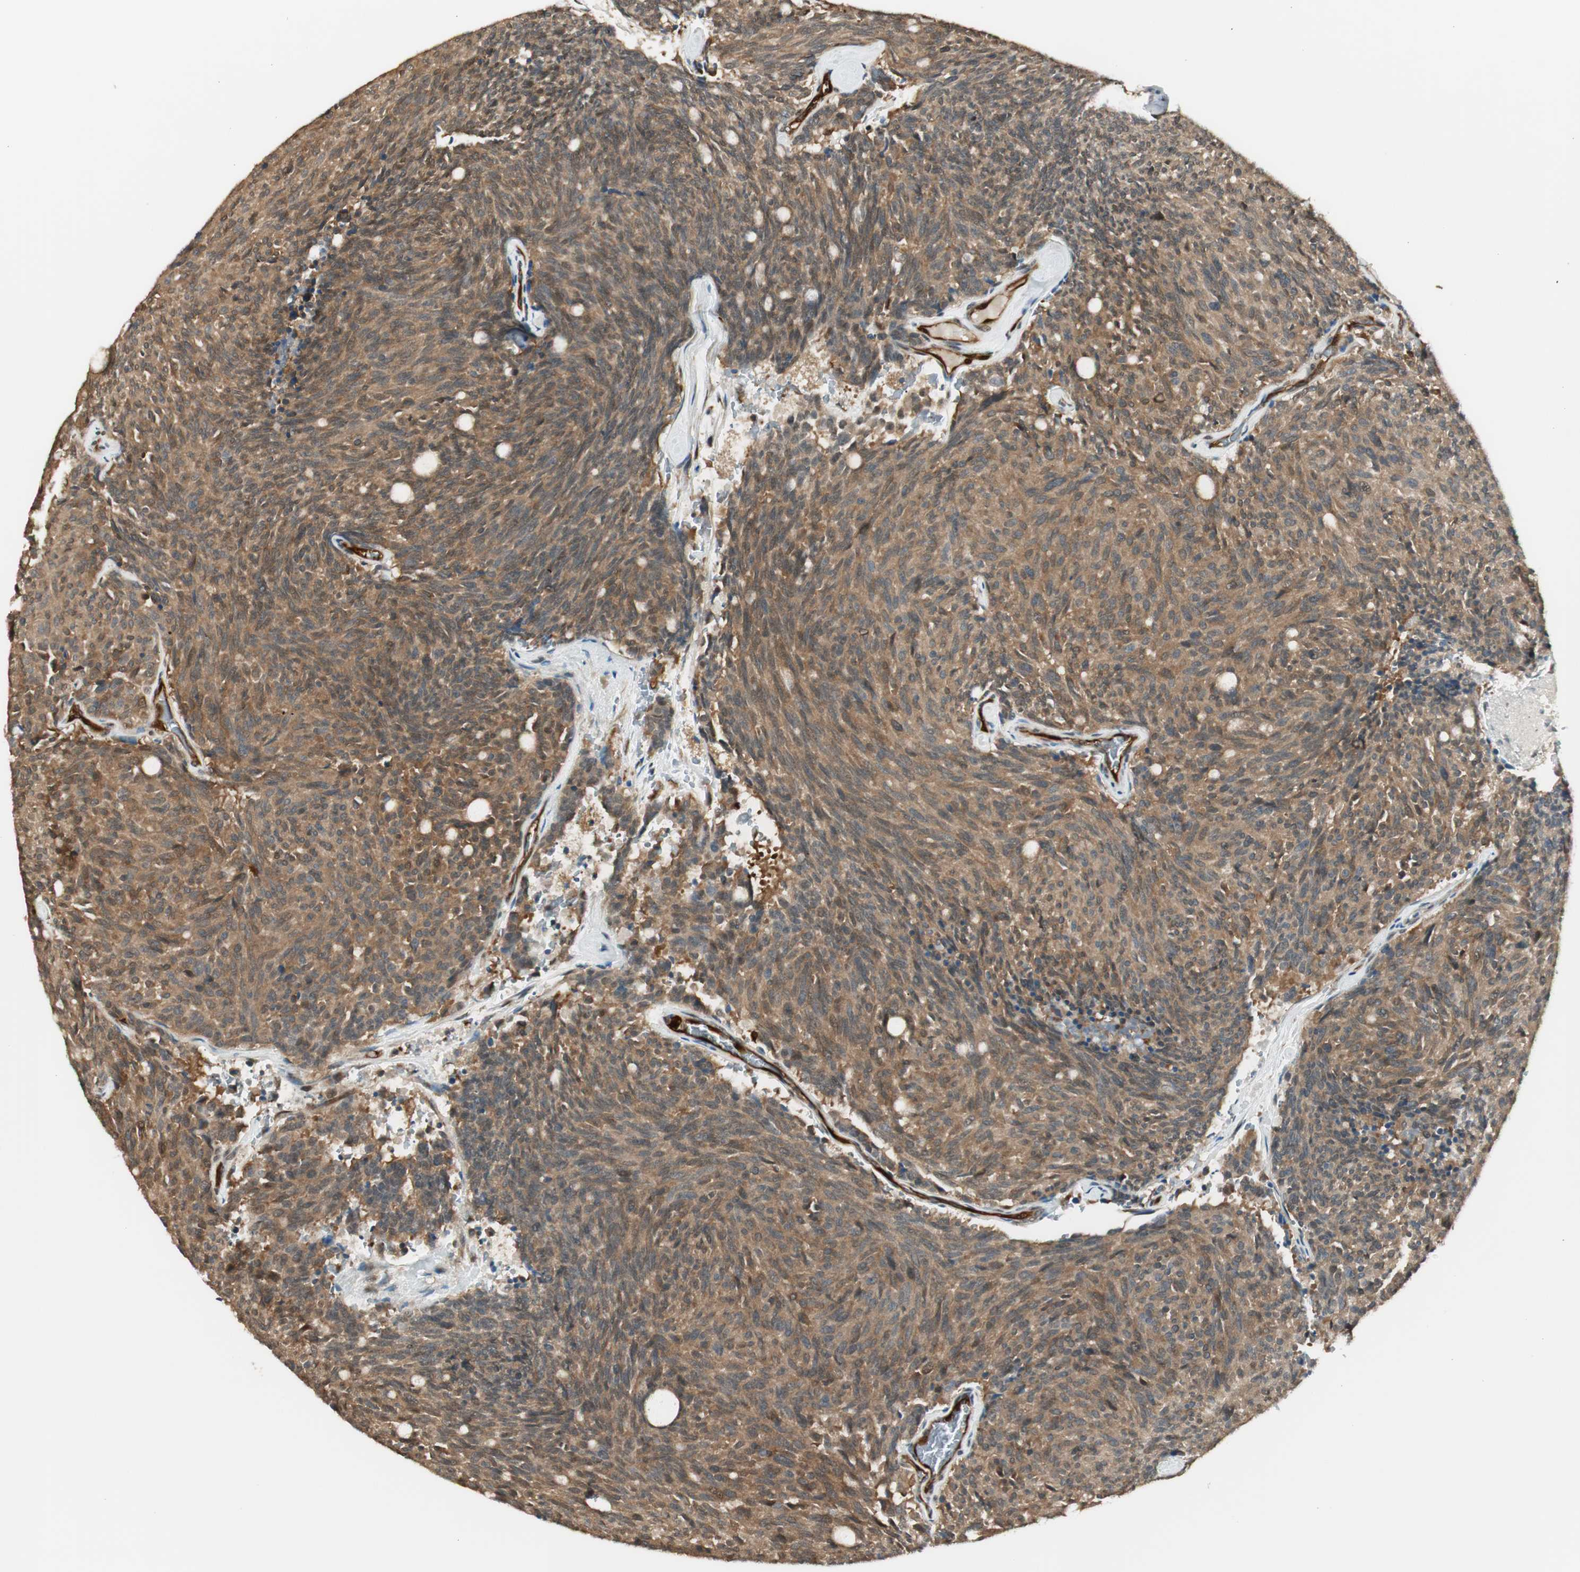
{"staining": {"intensity": "moderate", "quantity": ">75%", "location": "cytoplasmic/membranous"}, "tissue": "carcinoid", "cell_type": "Tumor cells", "image_type": "cancer", "snomed": [{"axis": "morphology", "description": "Carcinoid, malignant, NOS"}, {"axis": "topography", "description": "Pancreas"}], "caption": "A medium amount of moderate cytoplasmic/membranous positivity is appreciated in about >75% of tumor cells in carcinoid tissue.", "gene": "SERPINB6", "patient": {"sex": "female", "age": 54}}